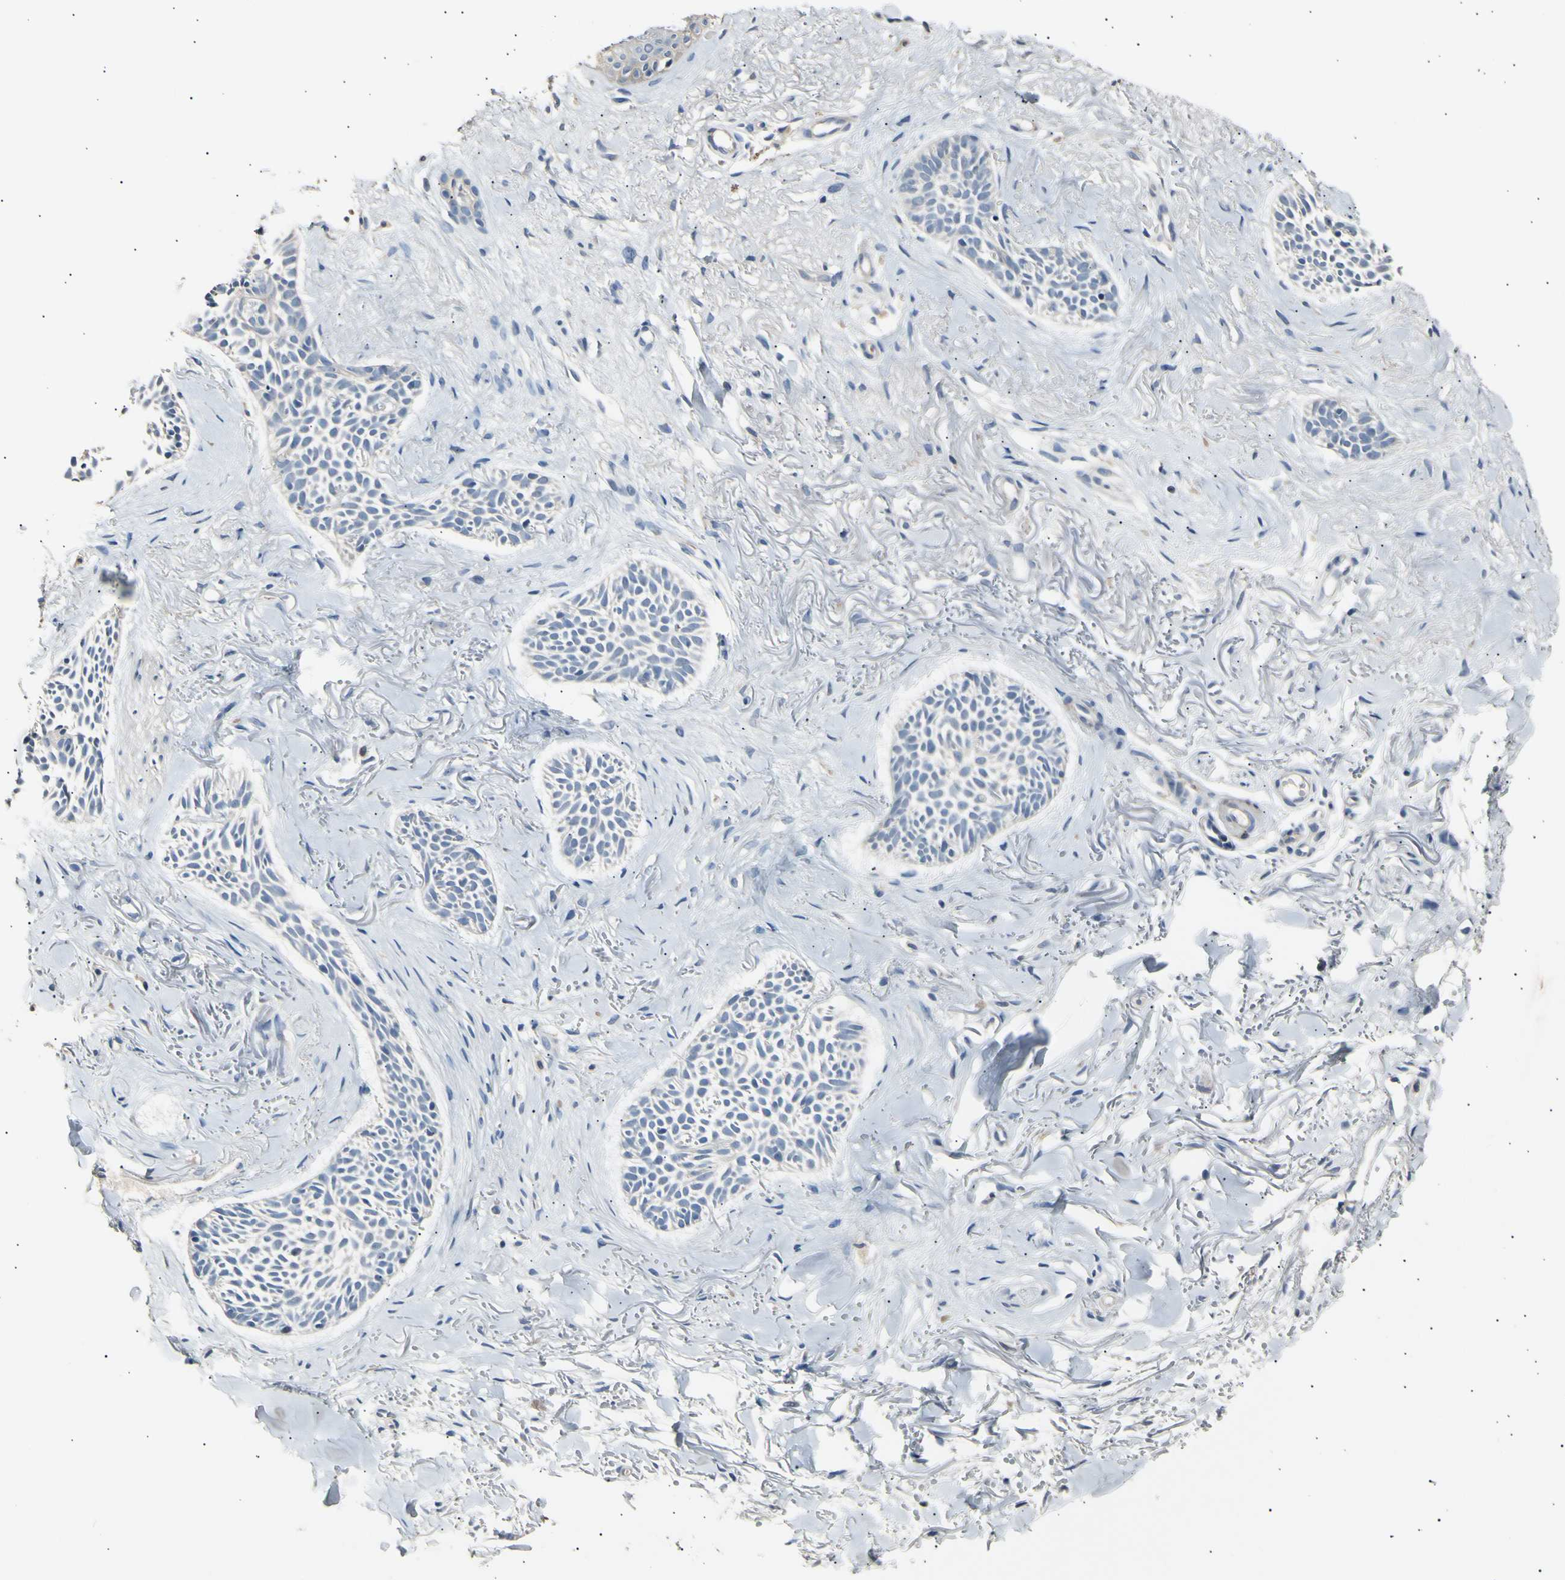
{"staining": {"intensity": "negative", "quantity": "none", "location": "none"}, "tissue": "skin cancer", "cell_type": "Tumor cells", "image_type": "cancer", "snomed": [{"axis": "morphology", "description": "Normal tissue, NOS"}, {"axis": "morphology", "description": "Basal cell carcinoma"}, {"axis": "topography", "description": "Skin"}], "caption": "This image is of skin cancer stained with IHC to label a protein in brown with the nuclei are counter-stained blue. There is no expression in tumor cells.", "gene": "LDLR", "patient": {"sex": "female", "age": 84}}